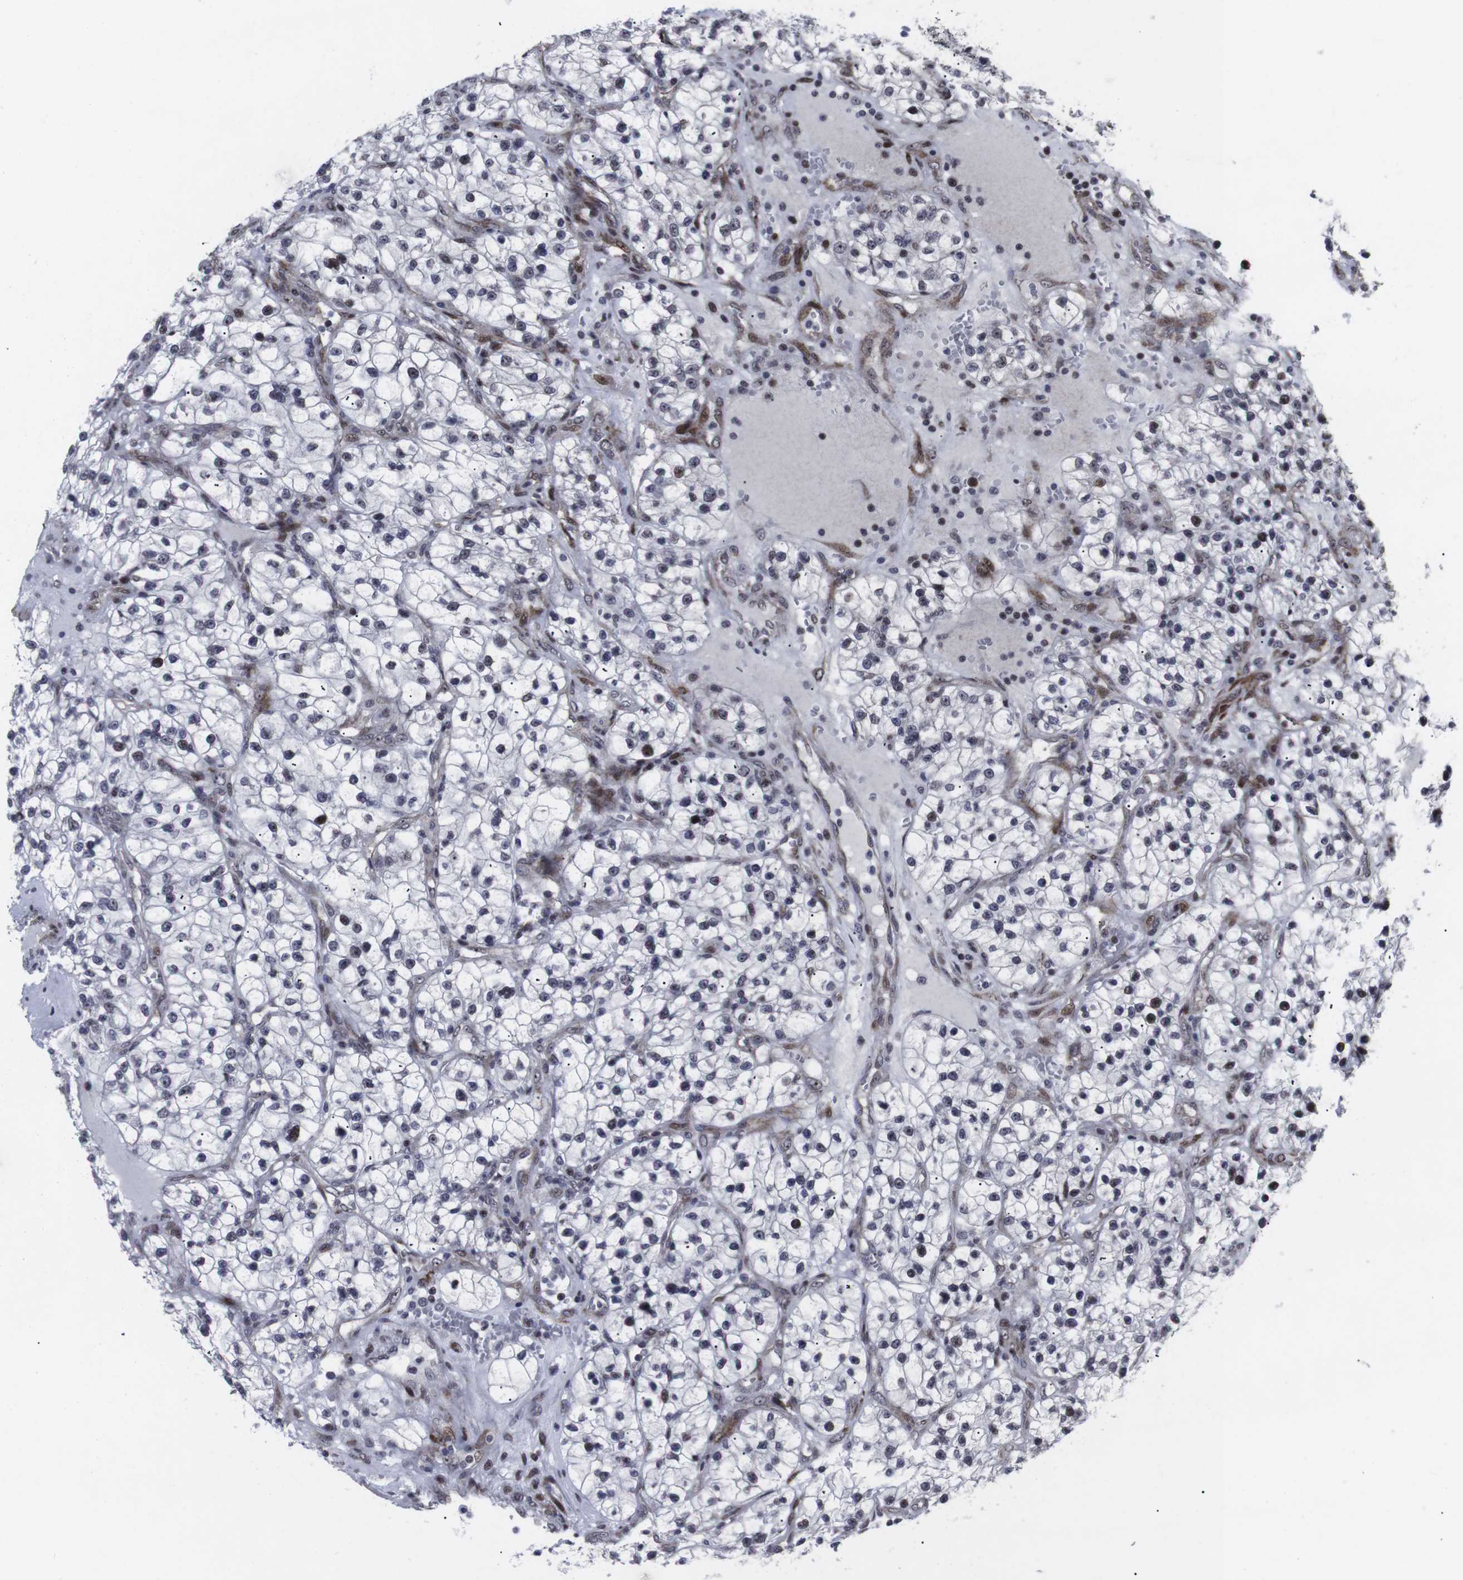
{"staining": {"intensity": "moderate", "quantity": "<25%", "location": "nuclear"}, "tissue": "renal cancer", "cell_type": "Tumor cells", "image_type": "cancer", "snomed": [{"axis": "morphology", "description": "Adenocarcinoma, NOS"}, {"axis": "topography", "description": "Kidney"}], "caption": "Human renal cancer stained for a protein (brown) reveals moderate nuclear positive expression in about <25% of tumor cells.", "gene": "MLH1", "patient": {"sex": "female", "age": 57}}